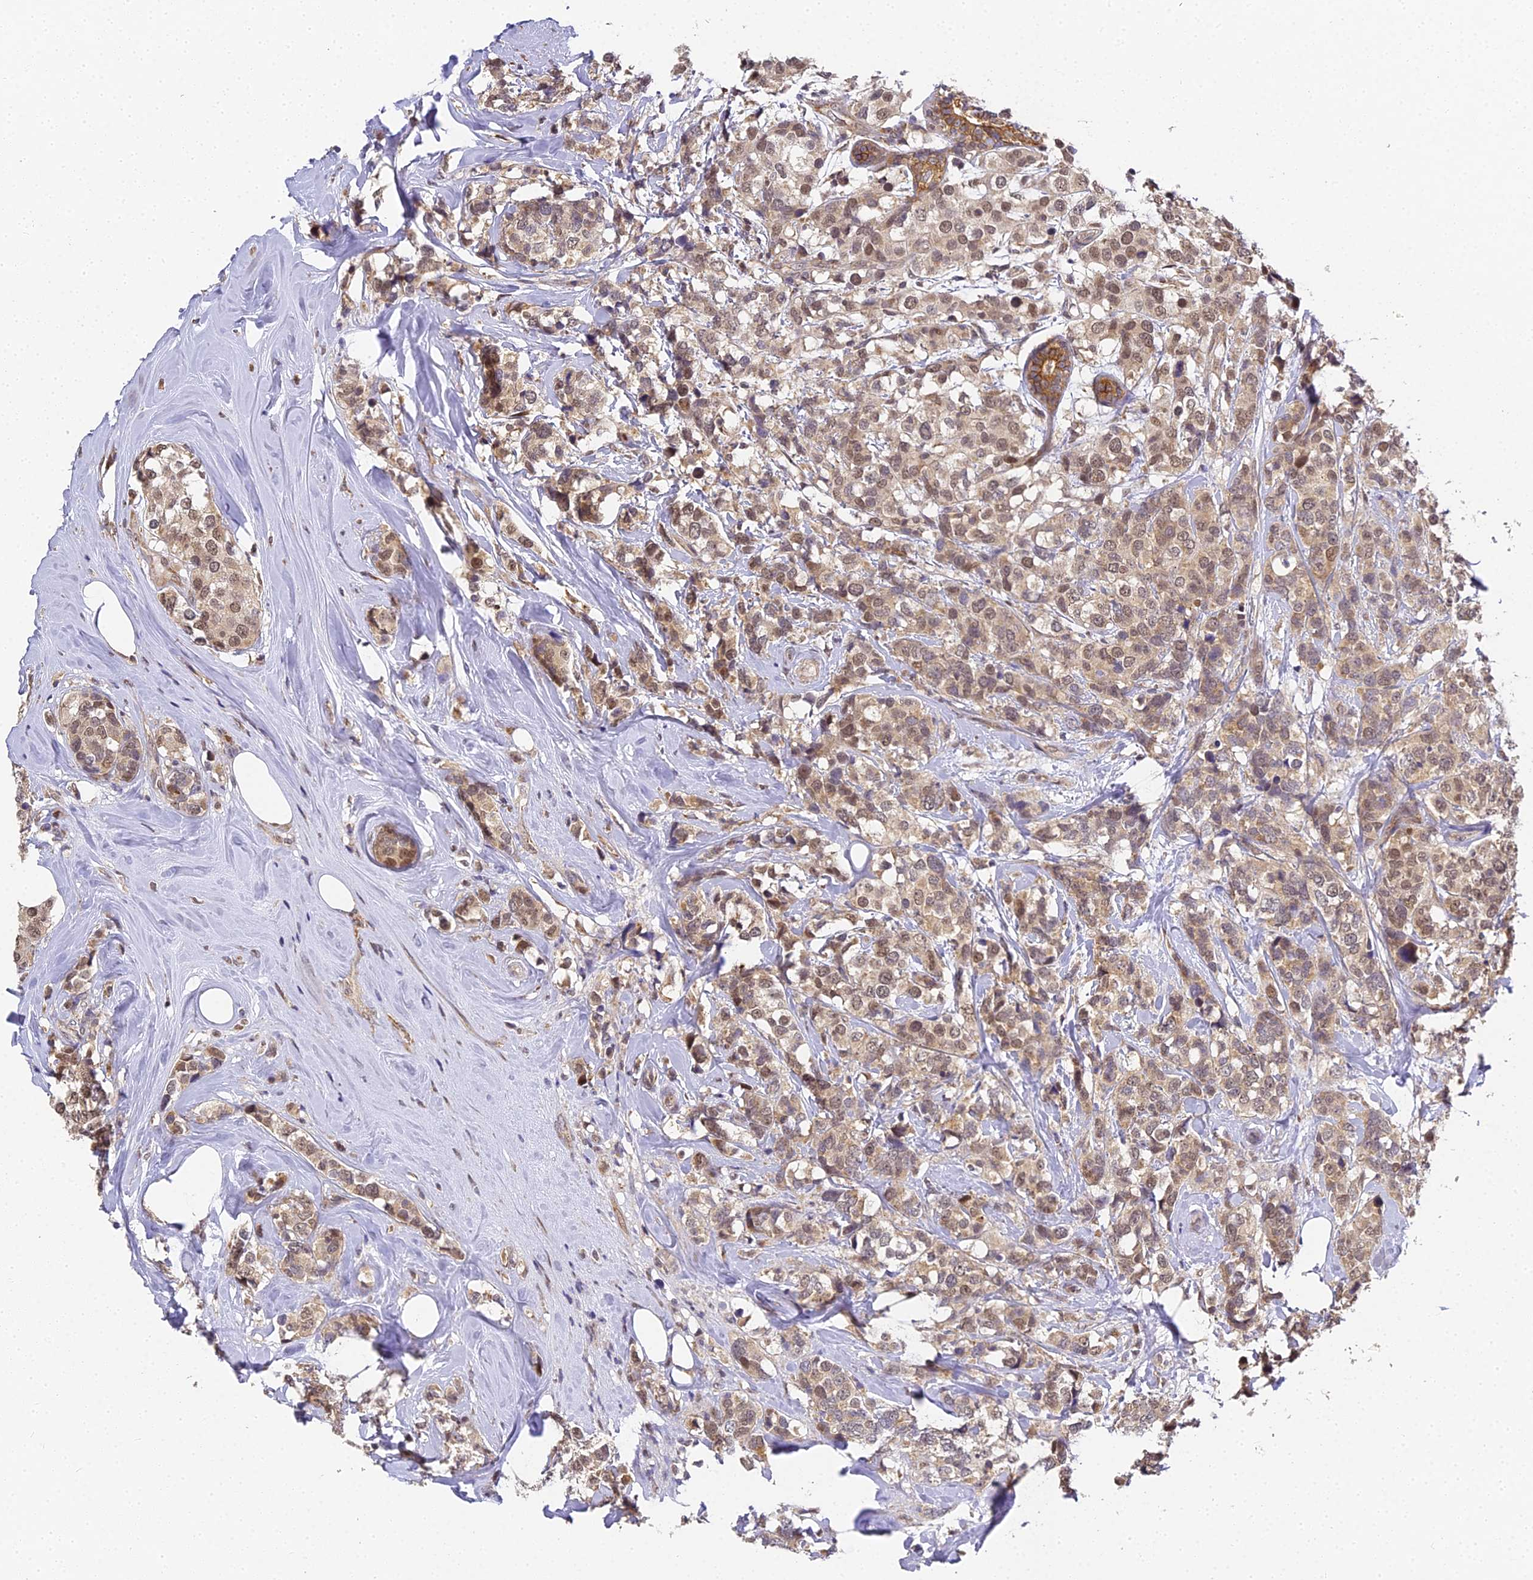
{"staining": {"intensity": "moderate", "quantity": ">75%", "location": "nuclear"}, "tissue": "breast cancer", "cell_type": "Tumor cells", "image_type": "cancer", "snomed": [{"axis": "morphology", "description": "Lobular carcinoma"}, {"axis": "topography", "description": "Breast"}], "caption": "Immunohistochemistry (IHC) staining of breast lobular carcinoma, which exhibits medium levels of moderate nuclear staining in about >75% of tumor cells indicating moderate nuclear protein expression. The staining was performed using DAB (brown) for protein detection and nuclei were counterstained in hematoxylin (blue).", "gene": "DNAAF10", "patient": {"sex": "female", "age": 59}}